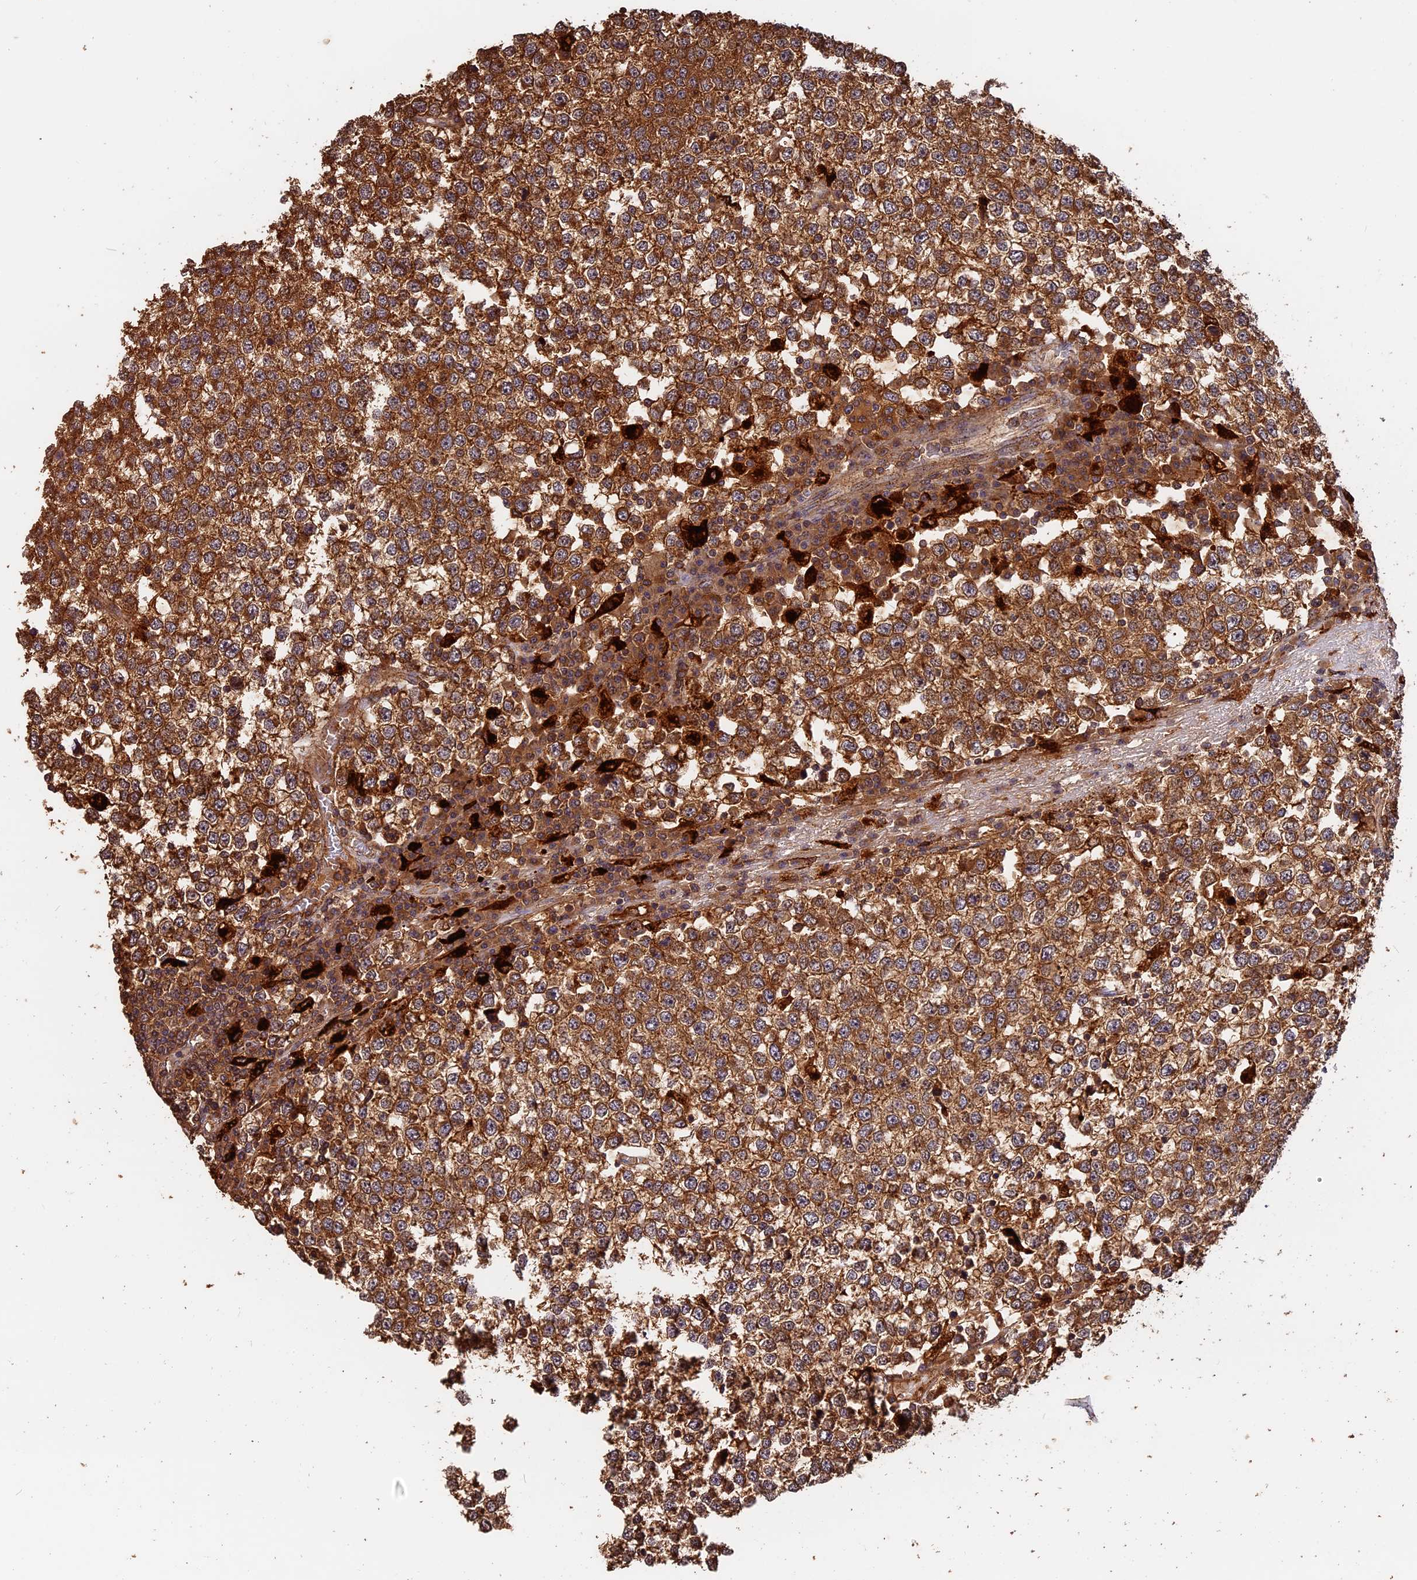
{"staining": {"intensity": "strong", "quantity": ">75%", "location": "cytoplasmic/membranous"}, "tissue": "testis cancer", "cell_type": "Tumor cells", "image_type": "cancer", "snomed": [{"axis": "morphology", "description": "Seminoma, NOS"}, {"axis": "topography", "description": "Testis"}], "caption": "Tumor cells display high levels of strong cytoplasmic/membranous staining in about >75% of cells in human testis cancer (seminoma). (DAB (3,3'-diaminobenzidine) IHC with brightfield microscopy, high magnification).", "gene": "MMP15", "patient": {"sex": "male", "age": 65}}